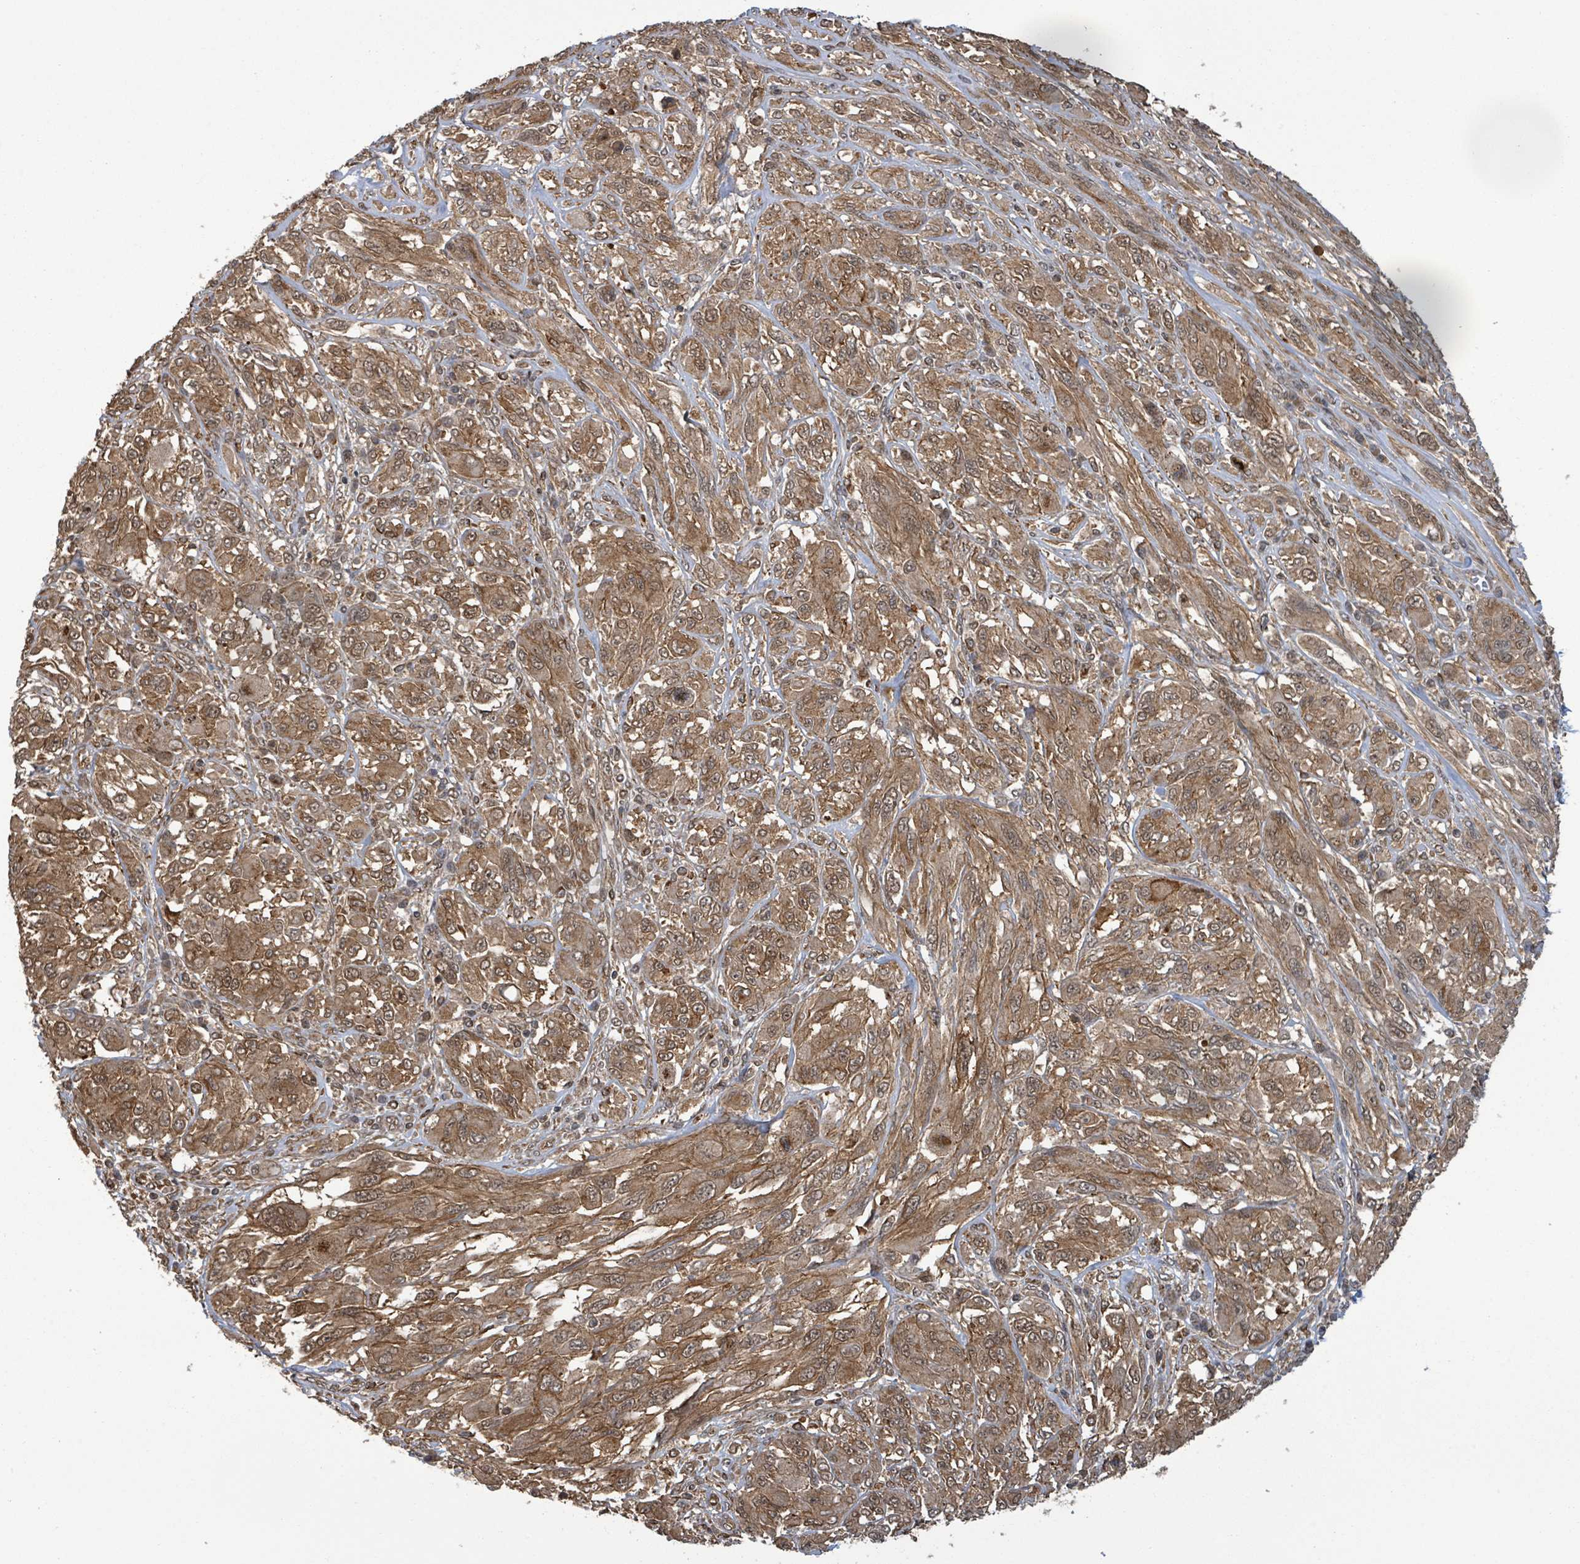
{"staining": {"intensity": "moderate", "quantity": ">75%", "location": "cytoplasmic/membranous,nuclear"}, "tissue": "melanoma", "cell_type": "Tumor cells", "image_type": "cancer", "snomed": [{"axis": "morphology", "description": "Malignant melanoma, NOS"}, {"axis": "topography", "description": "Skin"}], "caption": "Immunohistochemistry (IHC) photomicrograph of neoplastic tissue: human melanoma stained using immunohistochemistry (IHC) exhibits medium levels of moderate protein expression localized specifically in the cytoplasmic/membranous and nuclear of tumor cells, appearing as a cytoplasmic/membranous and nuclear brown color.", "gene": "KLC1", "patient": {"sex": "female", "age": 91}}